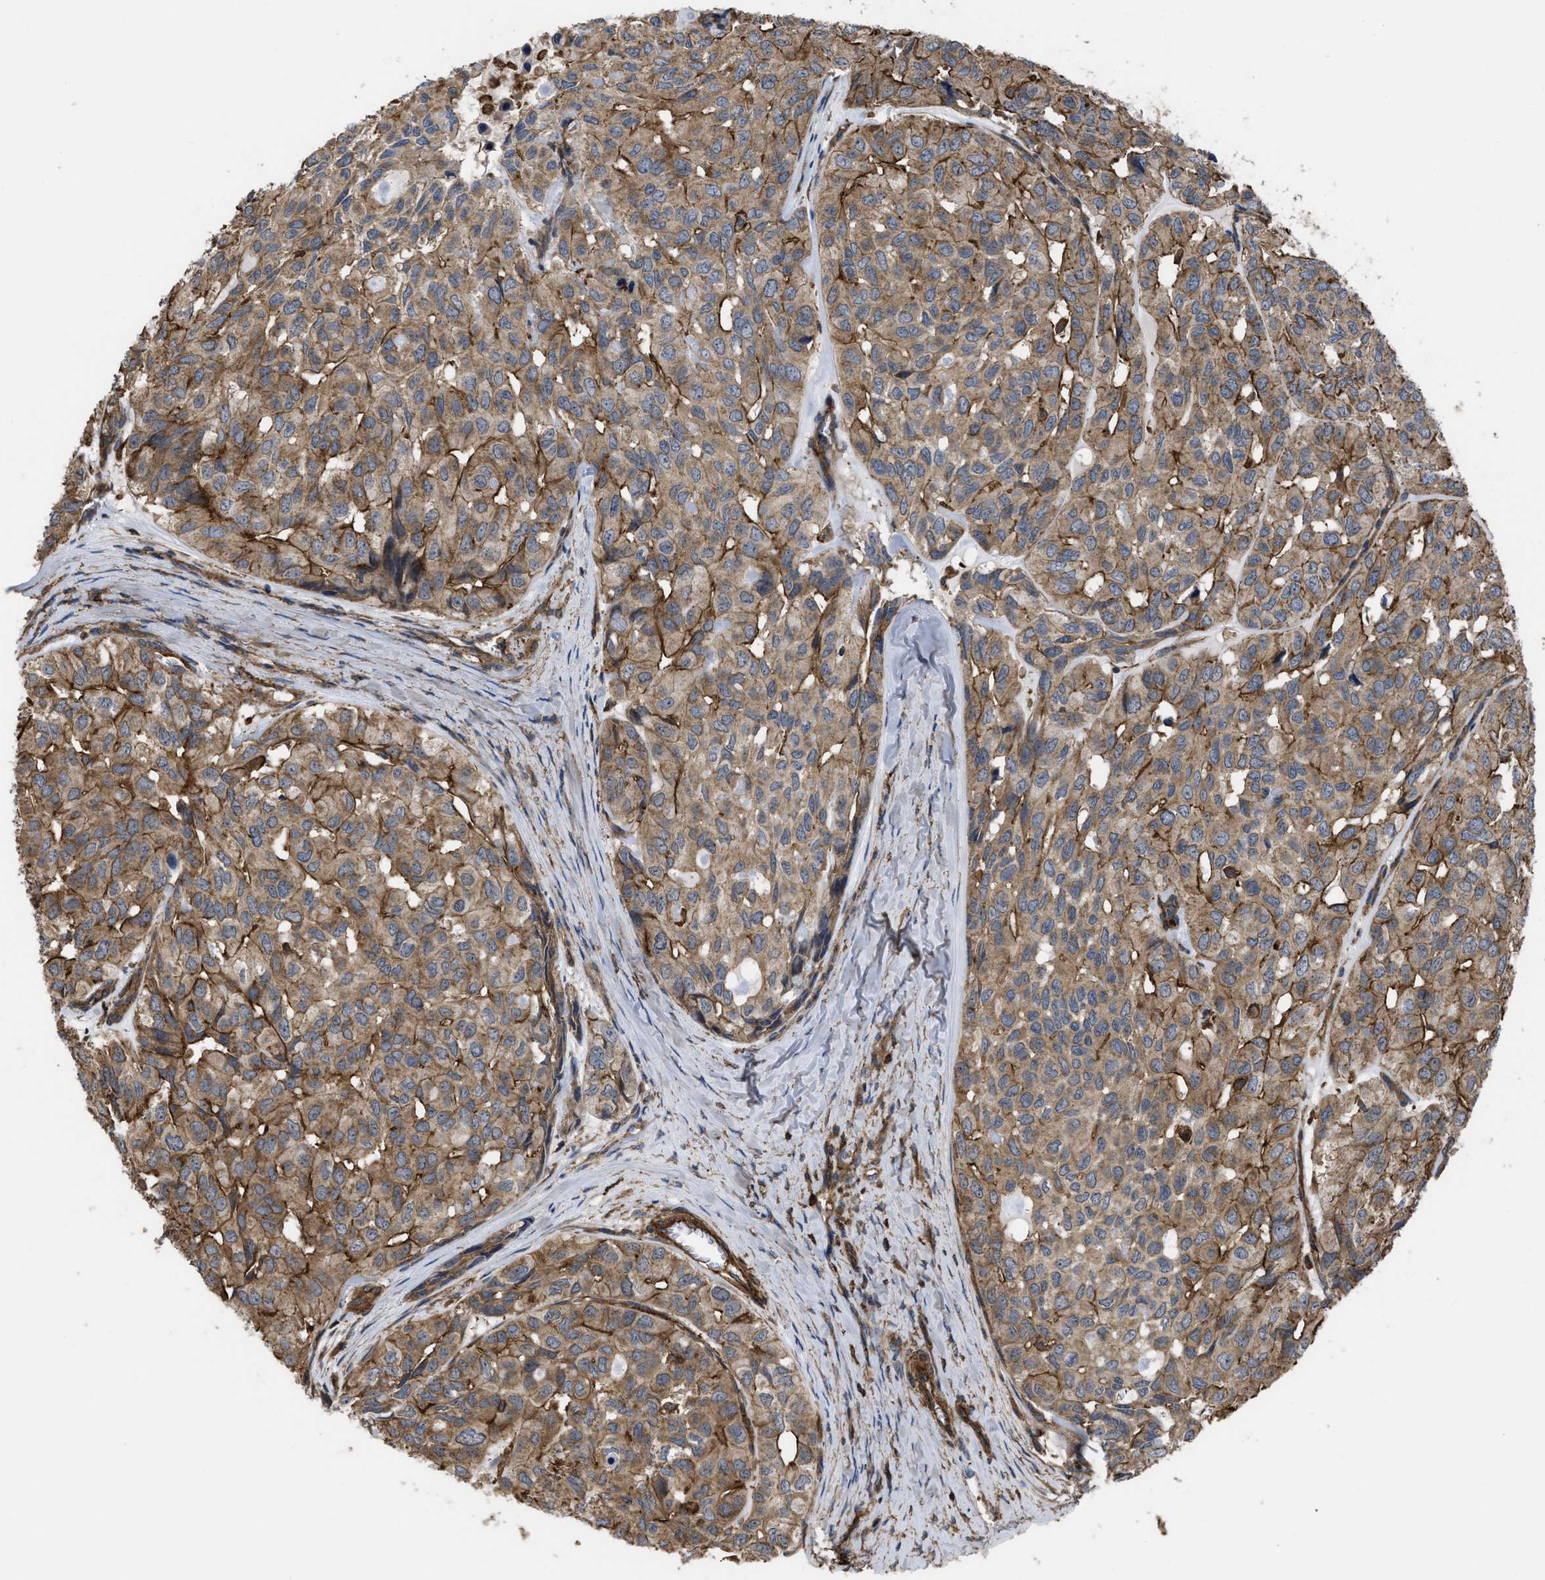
{"staining": {"intensity": "moderate", "quantity": ">75%", "location": "cytoplasmic/membranous"}, "tissue": "head and neck cancer", "cell_type": "Tumor cells", "image_type": "cancer", "snomed": [{"axis": "morphology", "description": "Adenocarcinoma, NOS"}, {"axis": "topography", "description": "Salivary gland, NOS"}, {"axis": "topography", "description": "Head-Neck"}], "caption": "Head and neck cancer (adenocarcinoma) stained with a brown dye shows moderate cytoplasmic/membranous positive expression in approximately >75% of tumor cells.", "gene": "SCUBE2", "patient": {"sex": "female", "age": 76}}